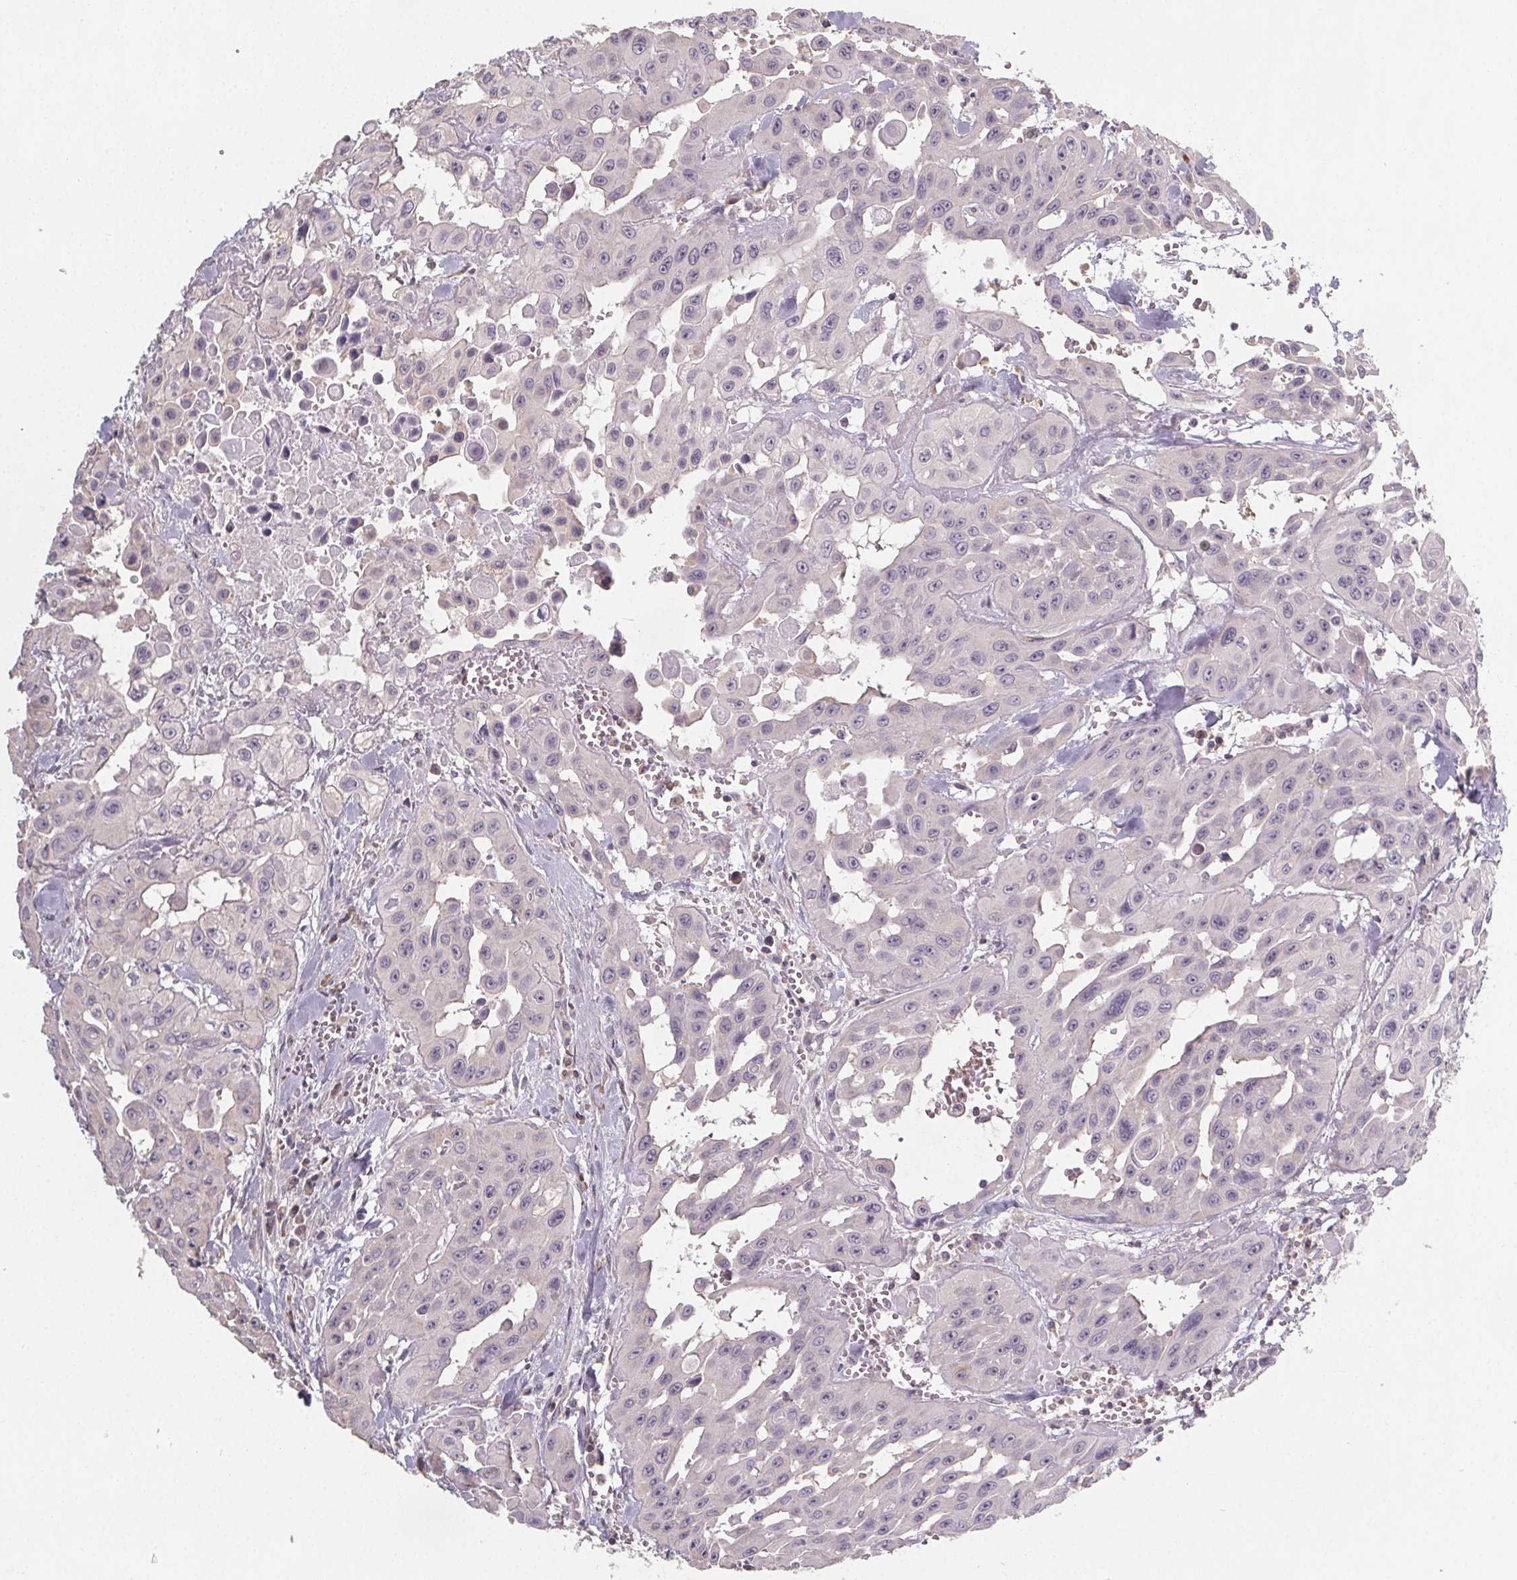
{"staining": {"intensity": "negative", "quantity": "none", "location": "none"}, "tissue": "head and neck cancer", "cell_type": "Tumor cells", "image_type": "cancer", "snomed": [{"axis": "morphology", "description": "Adenocarcinoma, NOS"}, {"axis": "topography", "description": "Head-Neck"}], "caption": "IHC of head and neck cancer (adenocarcinoma) exhibits no expression in tumor cells.", "gene": "SLC26A2", "patient": {"sex": "male", "age": 73}}